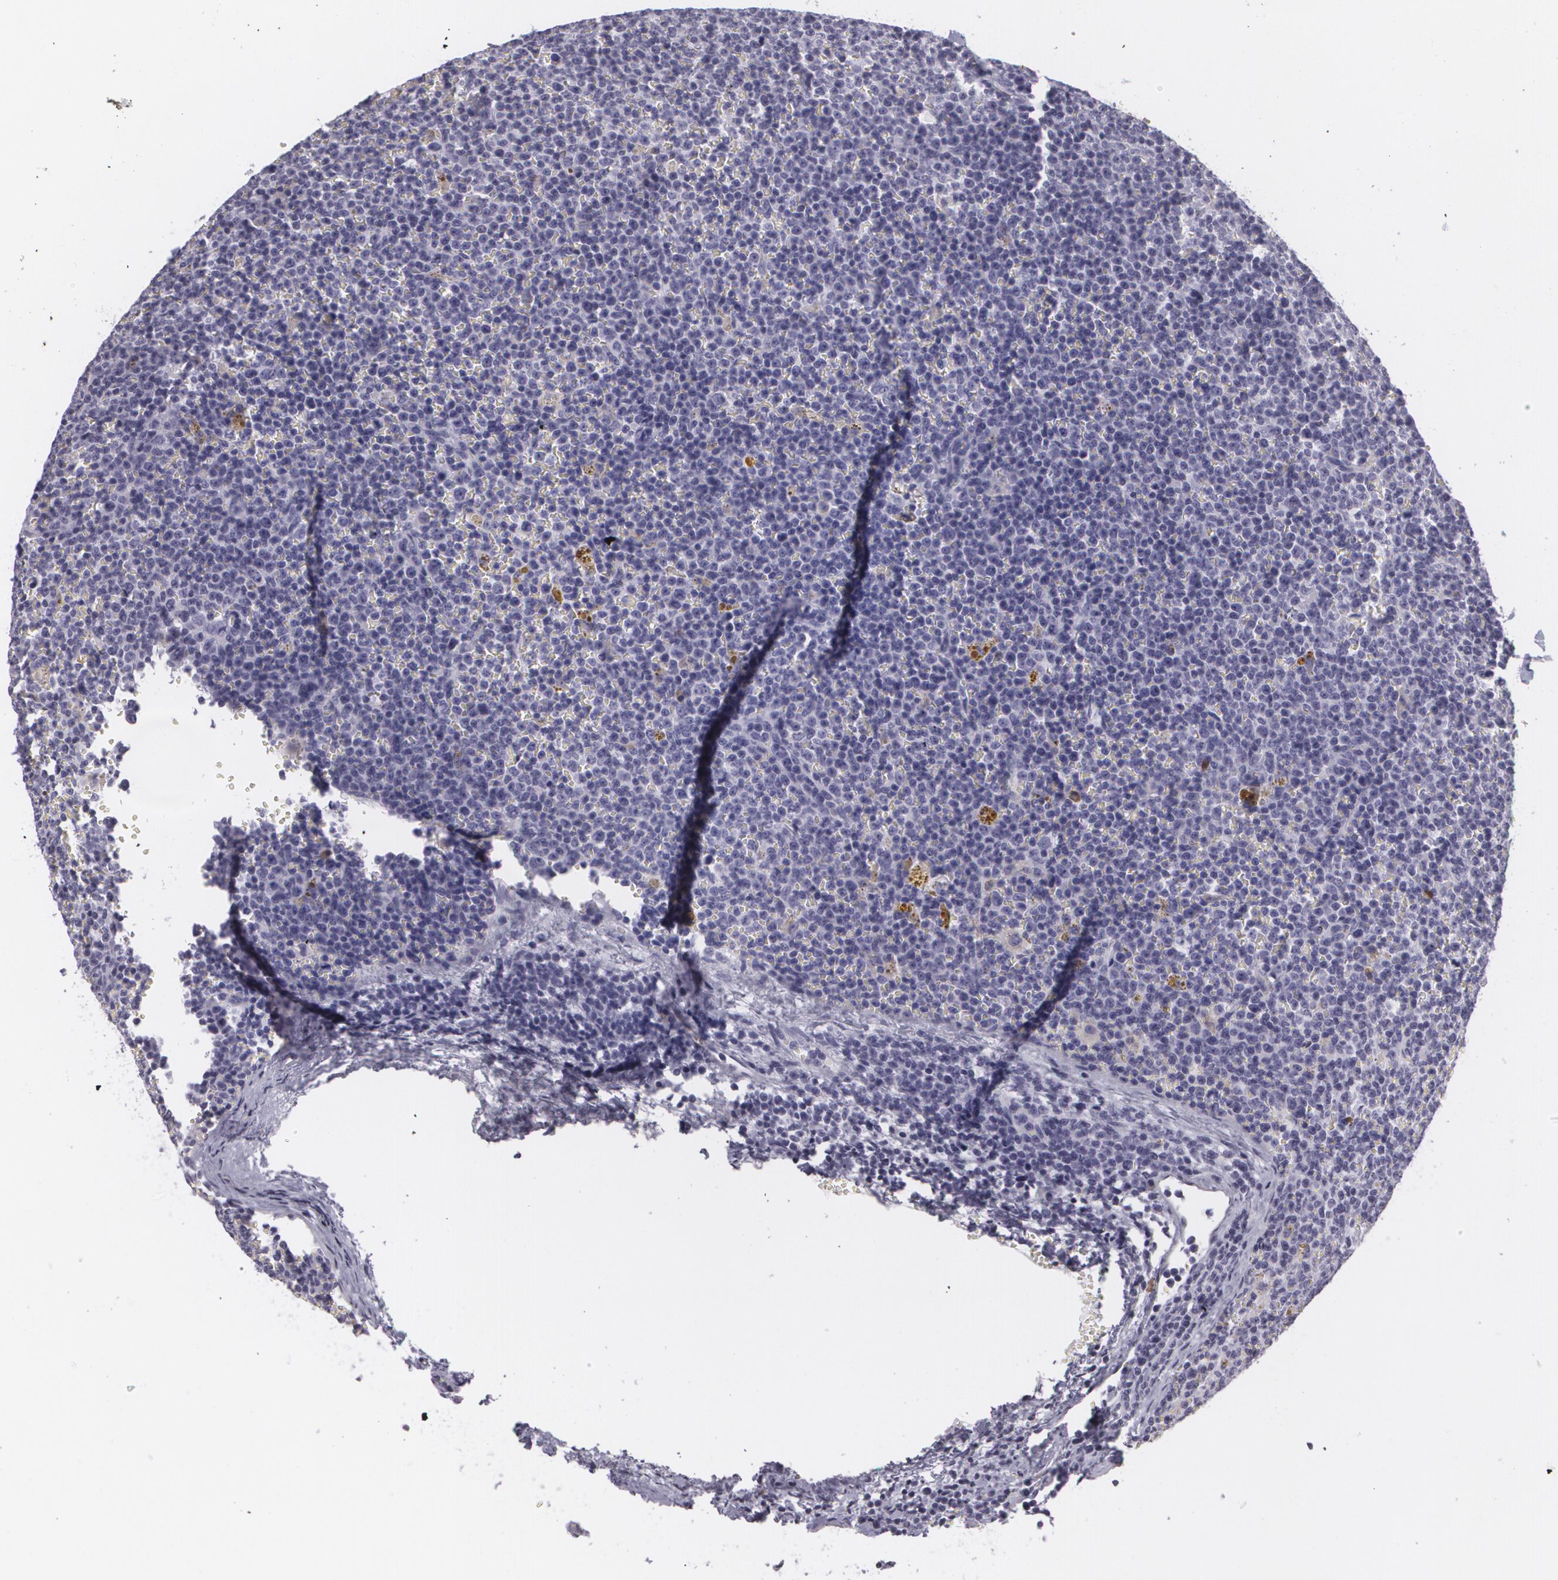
{"staining": {"intensity": "negative", "quantity": "none", "location": "none"}, "tissue": "lymphoma", "cell_type": "Tumor cells", "image_type": "cancer", "snomed": [{"axis": "morphology", "description": "Malignant lymphoma, non-Hodgkin's type, Low grade"}, {"axis": "topography", "description": "Lymph node"}], "caption": "Low-grade malignant lymphoma, non-Hodgkin's type was stained to show a protein in brown. There is no significant positivity in tumor cells.", "gene": "MAP2", "patient": {"sex": "male", "age": 50}}